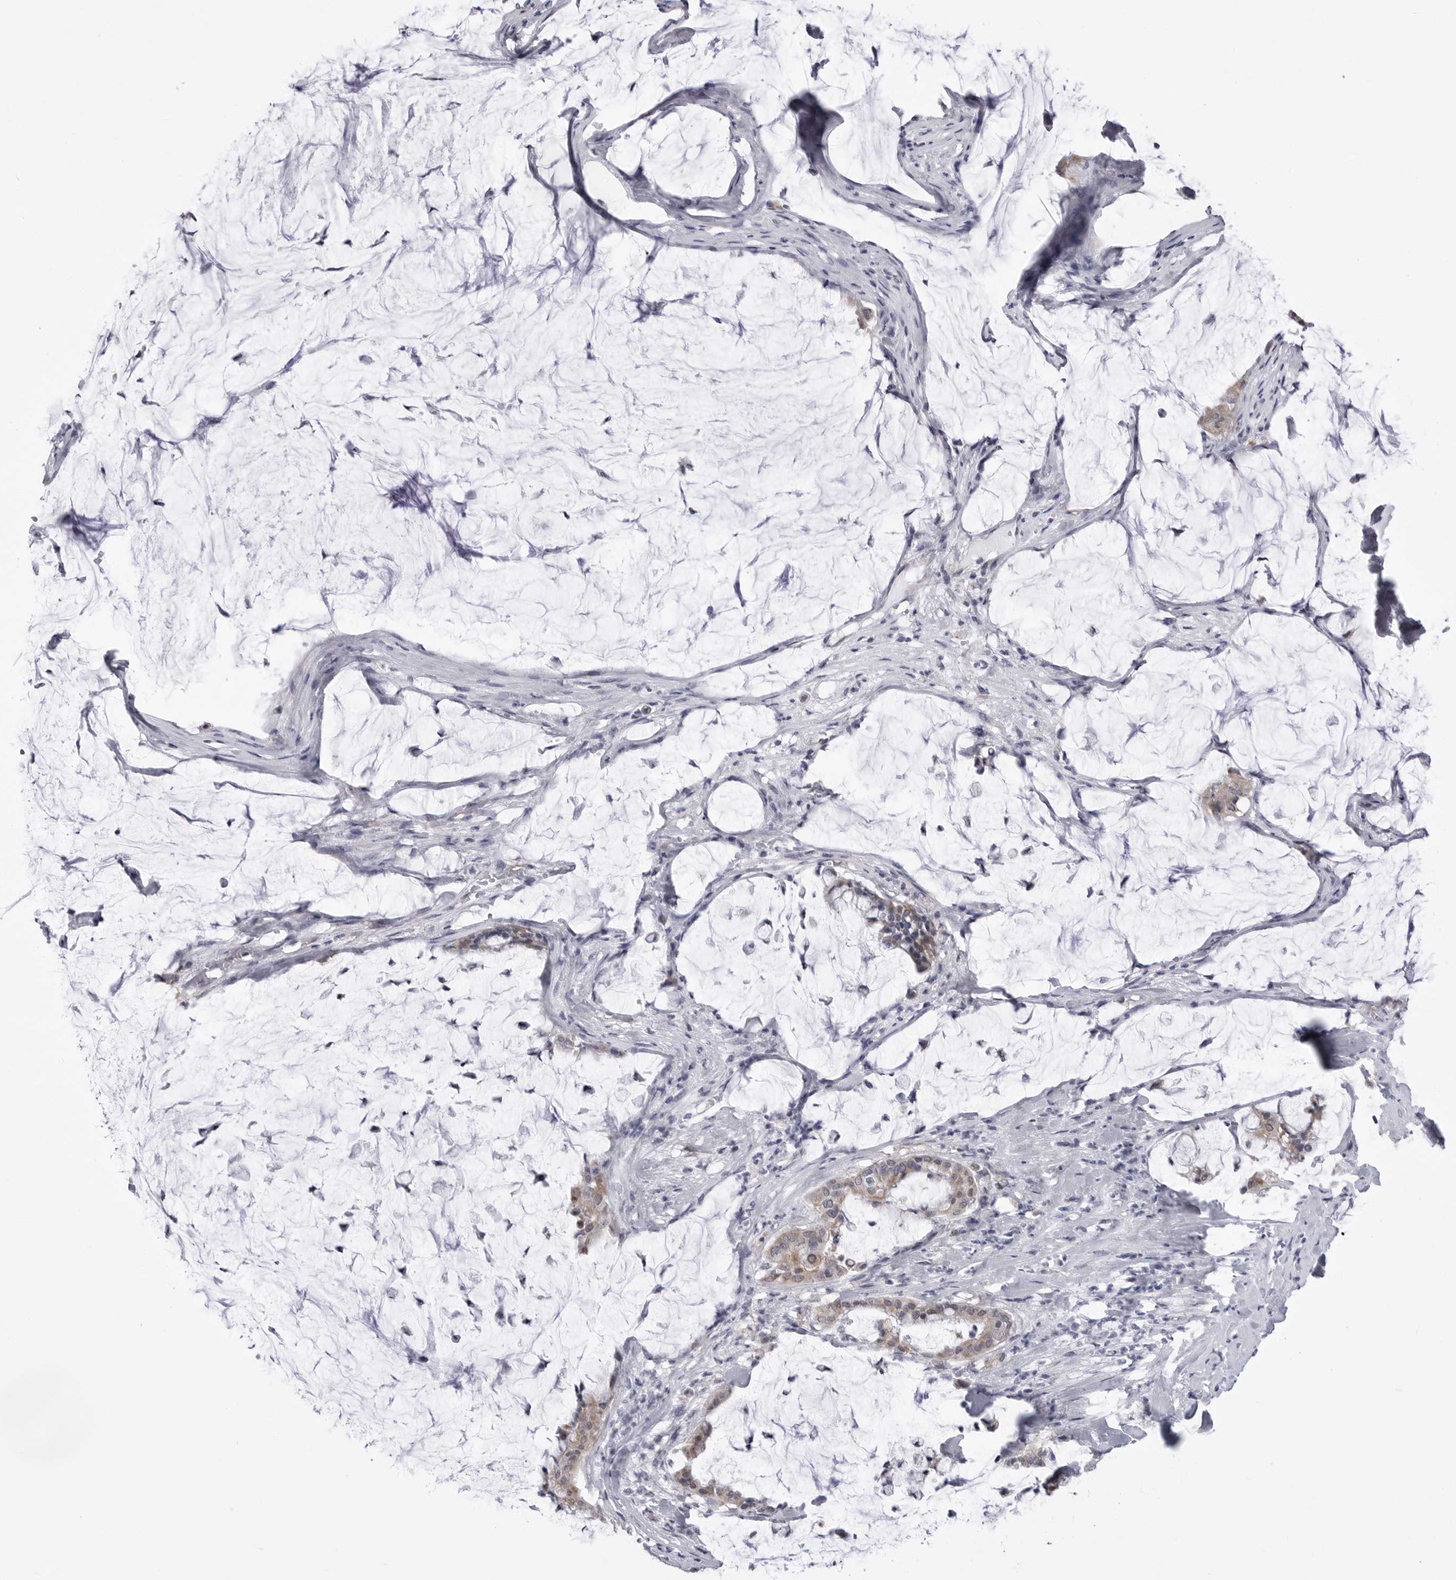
{"staining": {"intensity": "weak", "quantity": ">75%", "location": "cytoplasmic/membranous"}, "tissue": "pancreatic cancer", "cell_type": "Tumor cells", "image_type": "cancer", "snomed": [{"axis": "morphology", "description": "Adenocarcinoma, NOS"}, {"axis": "topography", "description": "Pancreas"}], "caption": "Pancreatic adenocarcinoma tissue demonstrates weak cytoplasmic/membranous positivity in about >75% of tumor cells The protein of interest is shown in brown color, while the nuclei are stained blue.", "gene": "FH", "patient": {"sex": "male", "age": 41}}